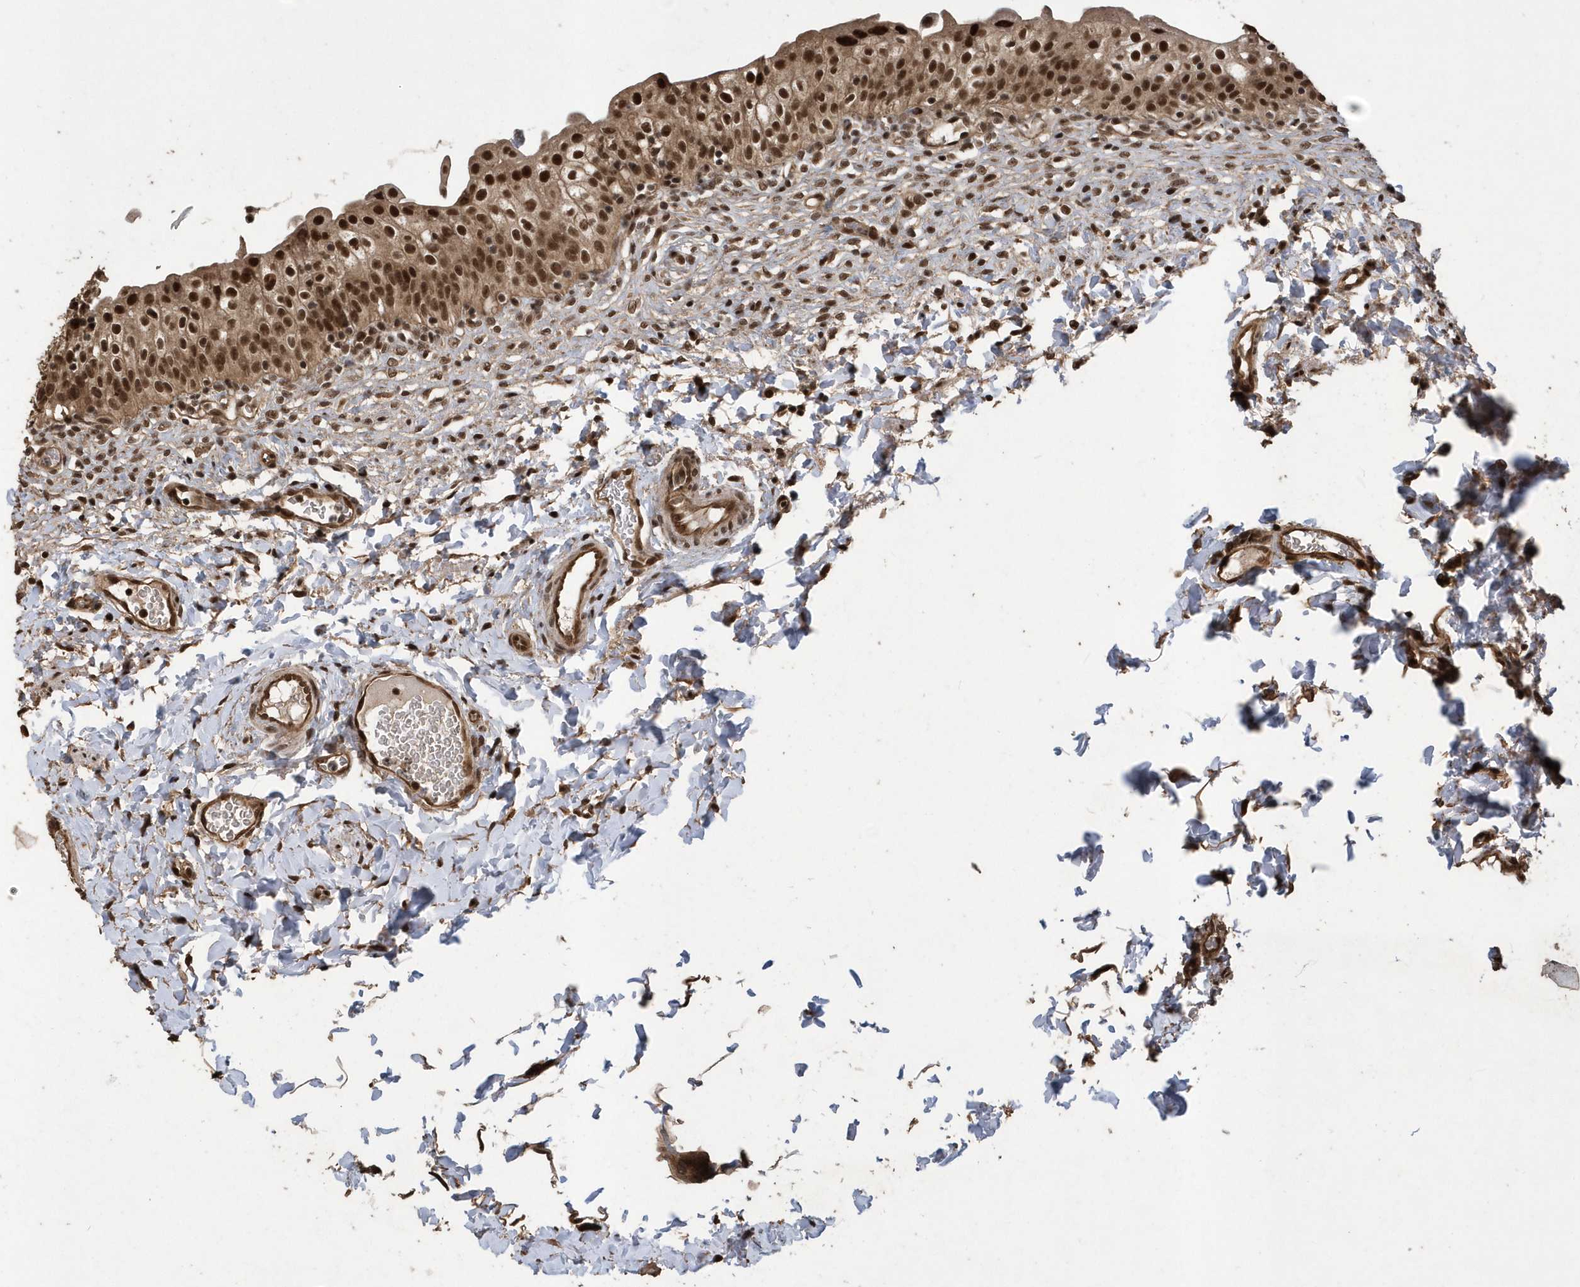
{"staining": {"intensity": "strong", "quantity": ">75%", "location": "nuclear"}, "tissue": "urinary bladder", "cell_type": "Urothelial cells", "image_type": "normal", "snomed": [{"axis": "morphology", "description": "Normal tissue, NOS"}, {"axis": "topography", "description": "Urinary bladder"}], "caption": "Human urinary bladder stained with a brown dye displays strong nuclear positive expression in approximately >75% of urothelial cells.", "gene": "INTS12", "patient": {"sex": "male", "age": 55}}